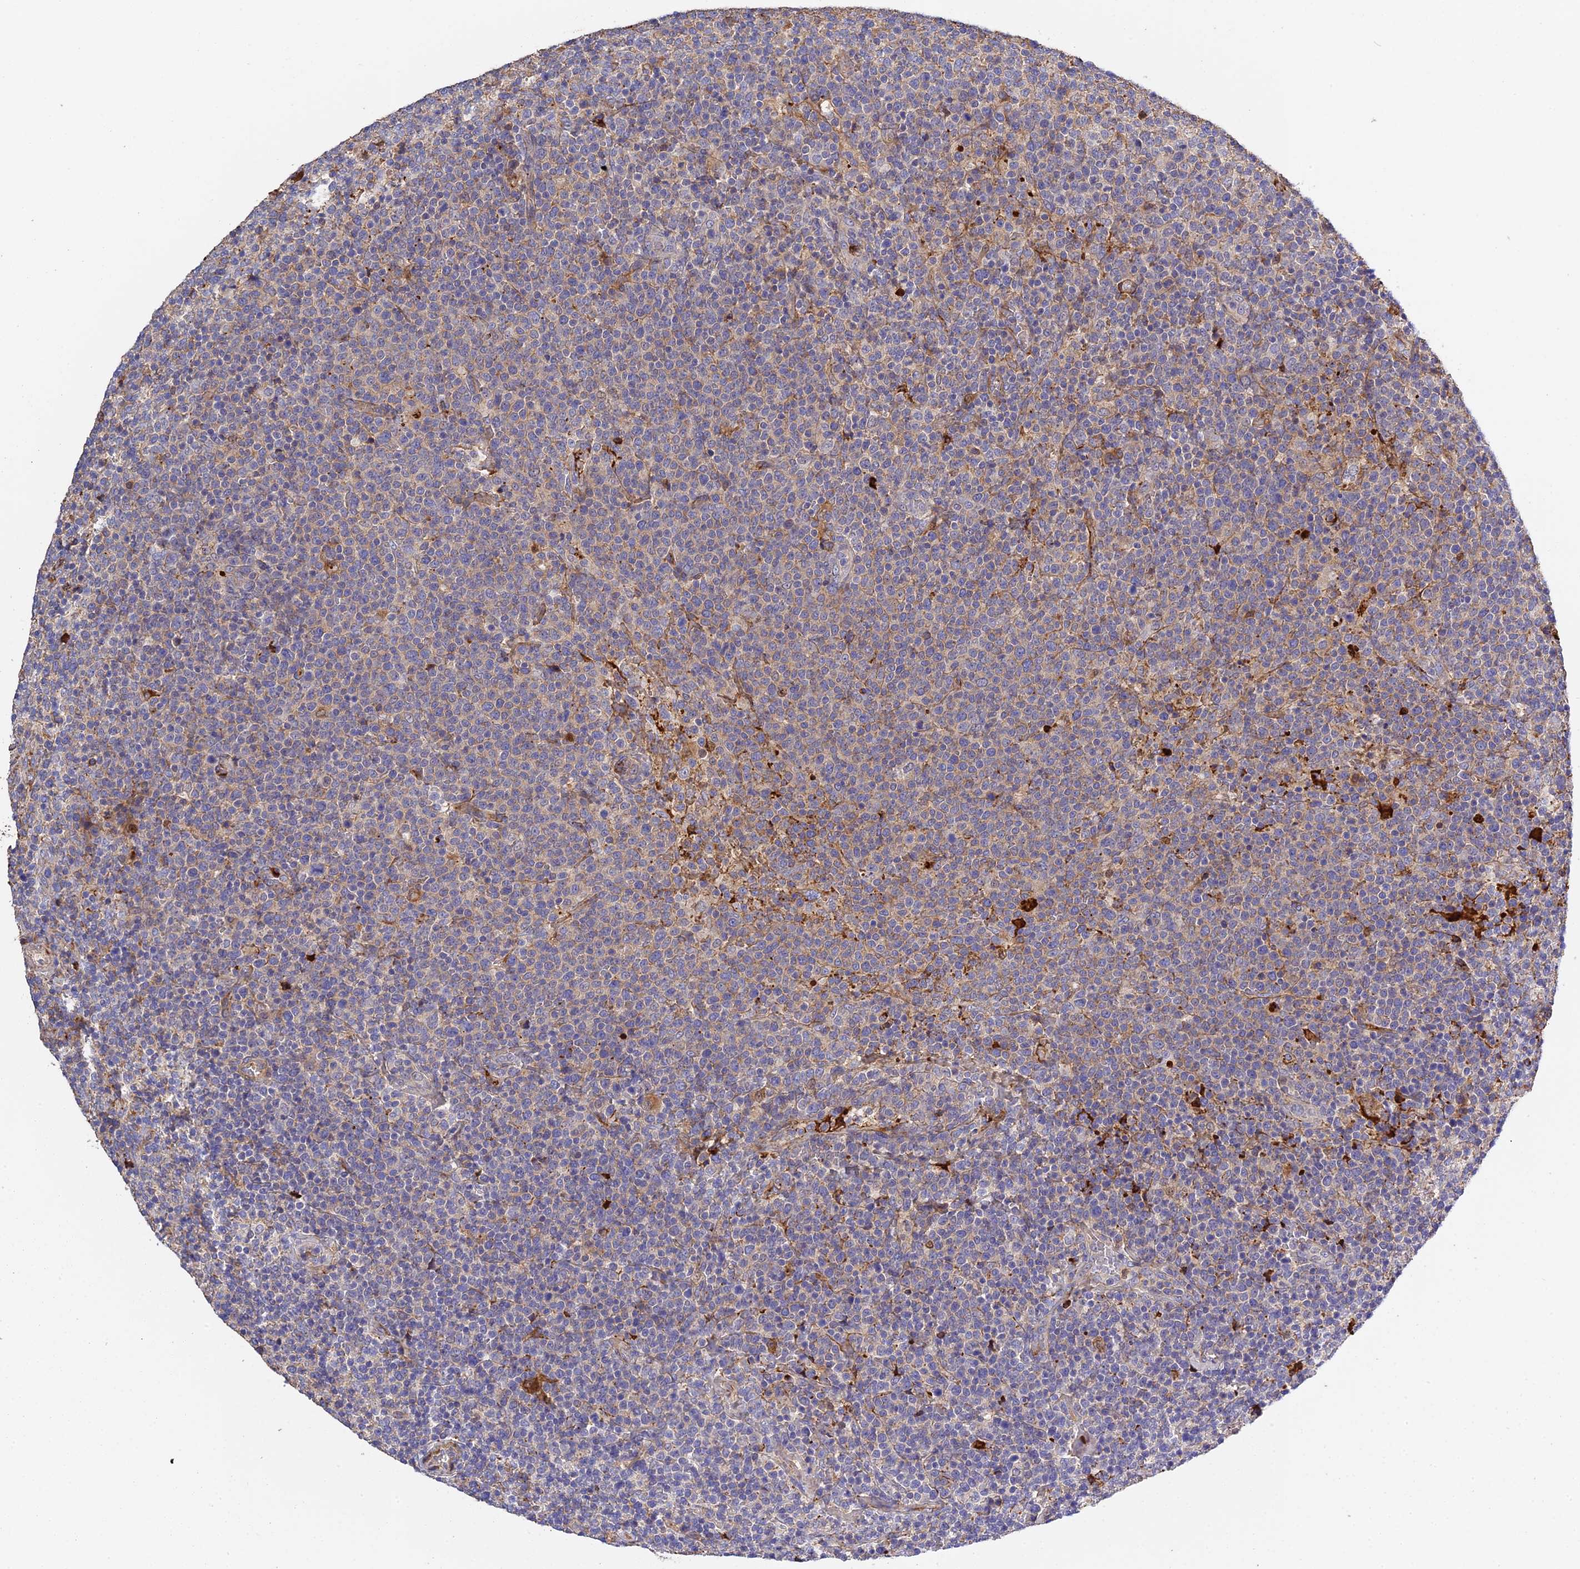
{"staining": {"intensity": "negative", "quantity": "none", "location": "none"}, "tissue": "lymphoma", "cell_type": "Tumor cells", "image_type": "cancer", "snomed": [{"axis": "morphology", "description": "Malignant lymphoma, non-Hodgkin's type, High grade"}, {"axis": "topography", "description": "Lymph node"}], "caption": "Human high-grade malignant lymphoma, non-Hodgkin's type stained for a protein using IHC displays no staining in tumor cells.", "gene": "PZP", "patient": {"sex": "male", "age": 61}}